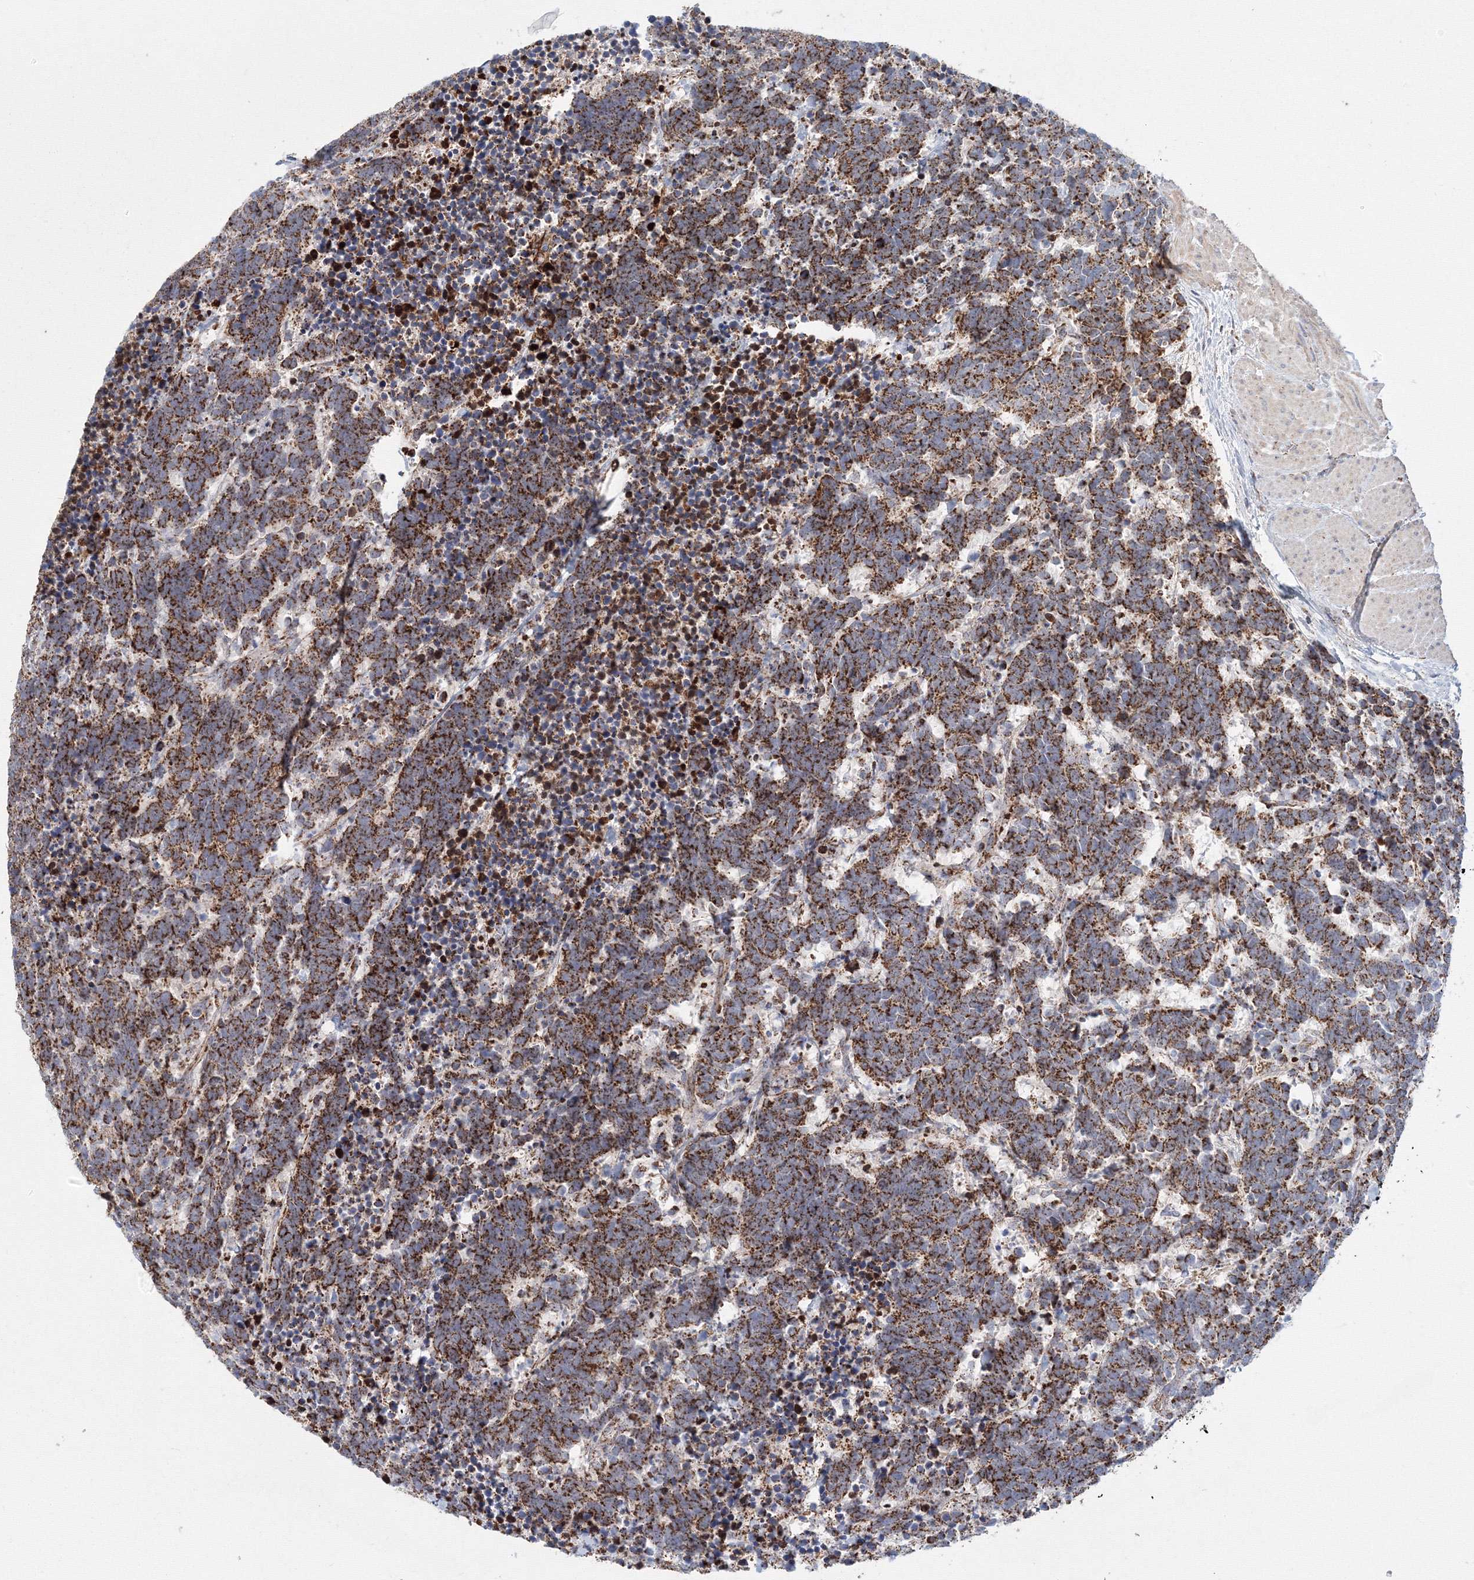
{"staining": {"intensity": "strong", "quantity": ">75%", "location": "cytoplasmic/membranous"}, "tissue": "carcinoid", "cell_type": "Tumor cells", "image_type": "cancer", "snomed": [{"axis": "morphology", "description": "Carcinoma, NOS"}, {"axis": "morphology", "description": "Carcinoid, malignant, NOS"}, {"axis": "topography", "description": "Urinary bladder"}], "caption": "Malignant carcinoid was stained to show a protein in brown. There is high levels of strong cytoplasmic/membranous positivity in approximately >75% of tumor cells. Using DAB (3,3'-diaminobenzidine) (brown) and hematoxylin (blue) stains, captured at high magnification using brightfield microscopy.", "gene": "GRPEL1", "patient": {"sex": "male", "age": 57}}